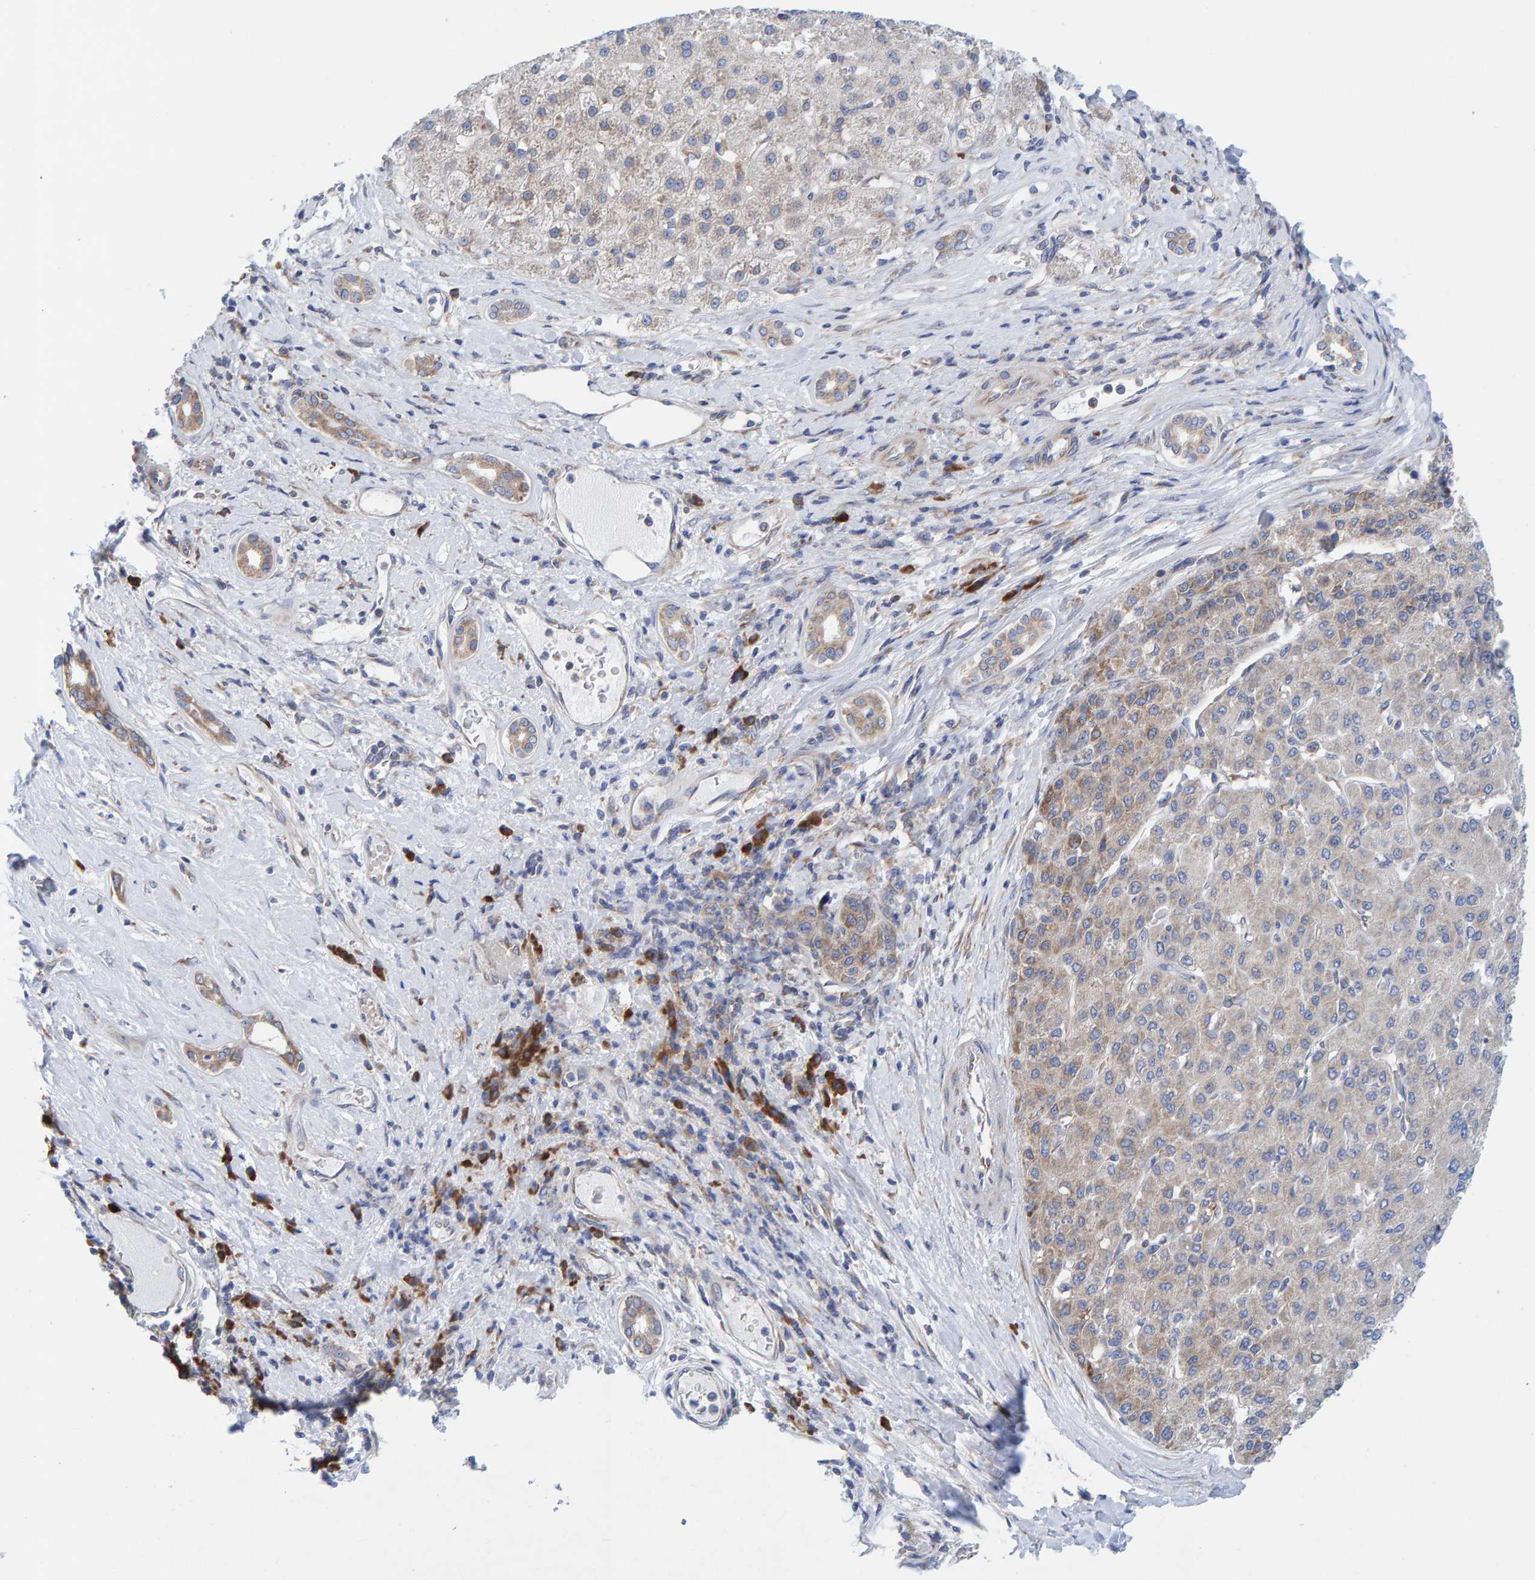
{"staining": {"intensity": "weak", "quantity": "<25%", "location": "cytoplasmic/membranous"}, "tissue": "liver cancer", "cell_type": "Tumor cells", "image_type": "cancer", "snomed": [{"axis": "morphology", "description": "Carcinoma, Hepatocellular, NOS"}, {"axis": "topography", "description": "Liver"}], "caption": "Immunohistochemistry micrograph of human hepatocellular carcinoma (liver) stained for a protein (brown), which reveals no staining in tumor cells.", "gene": "CDK5RAP3", "patient": {"sex": "male", "age": 65}}